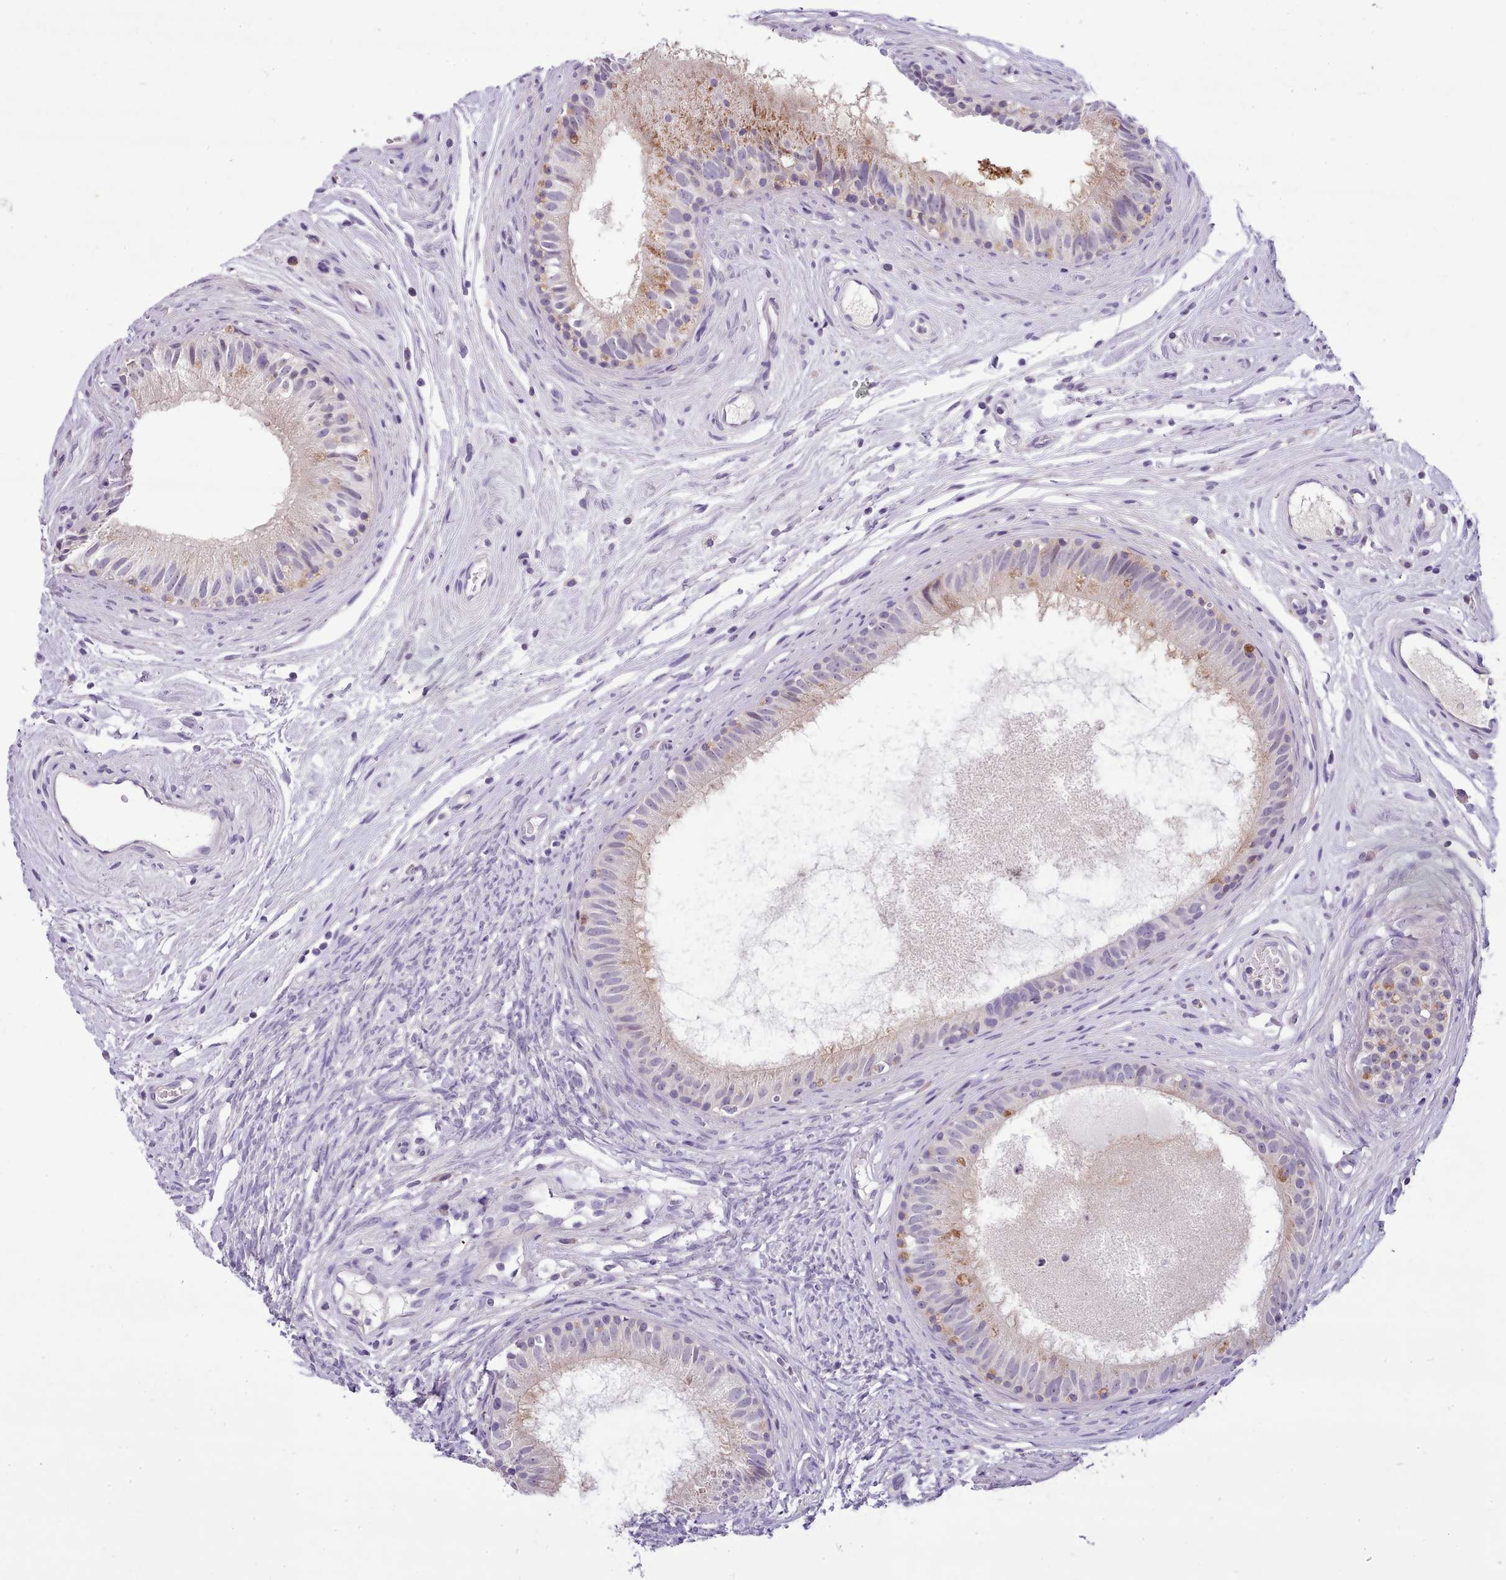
{"staining": {"intensity": "moderate", "quantity": "<25%", "location": "cytoplasmic/membranous"}, "tissue": "epididymis", "cell_type": "Glandular cells", "image_type": "normal", "snomed": [{"axis": "morphology", "description": "Normal tissue, NOS"}, {"axis": "topography", "description": "Epididymis"}], "caption": "The immunohistochemical stain labels moderate cytoplasmic/membranous expression in glandular cells of benign epididymis. (DAB (3,3'-diaminobenzidine) IHC with brightfield microscopy, high magnification).", "gene": "FAM83E", "patient": {"sex": "male", "age": 74}}